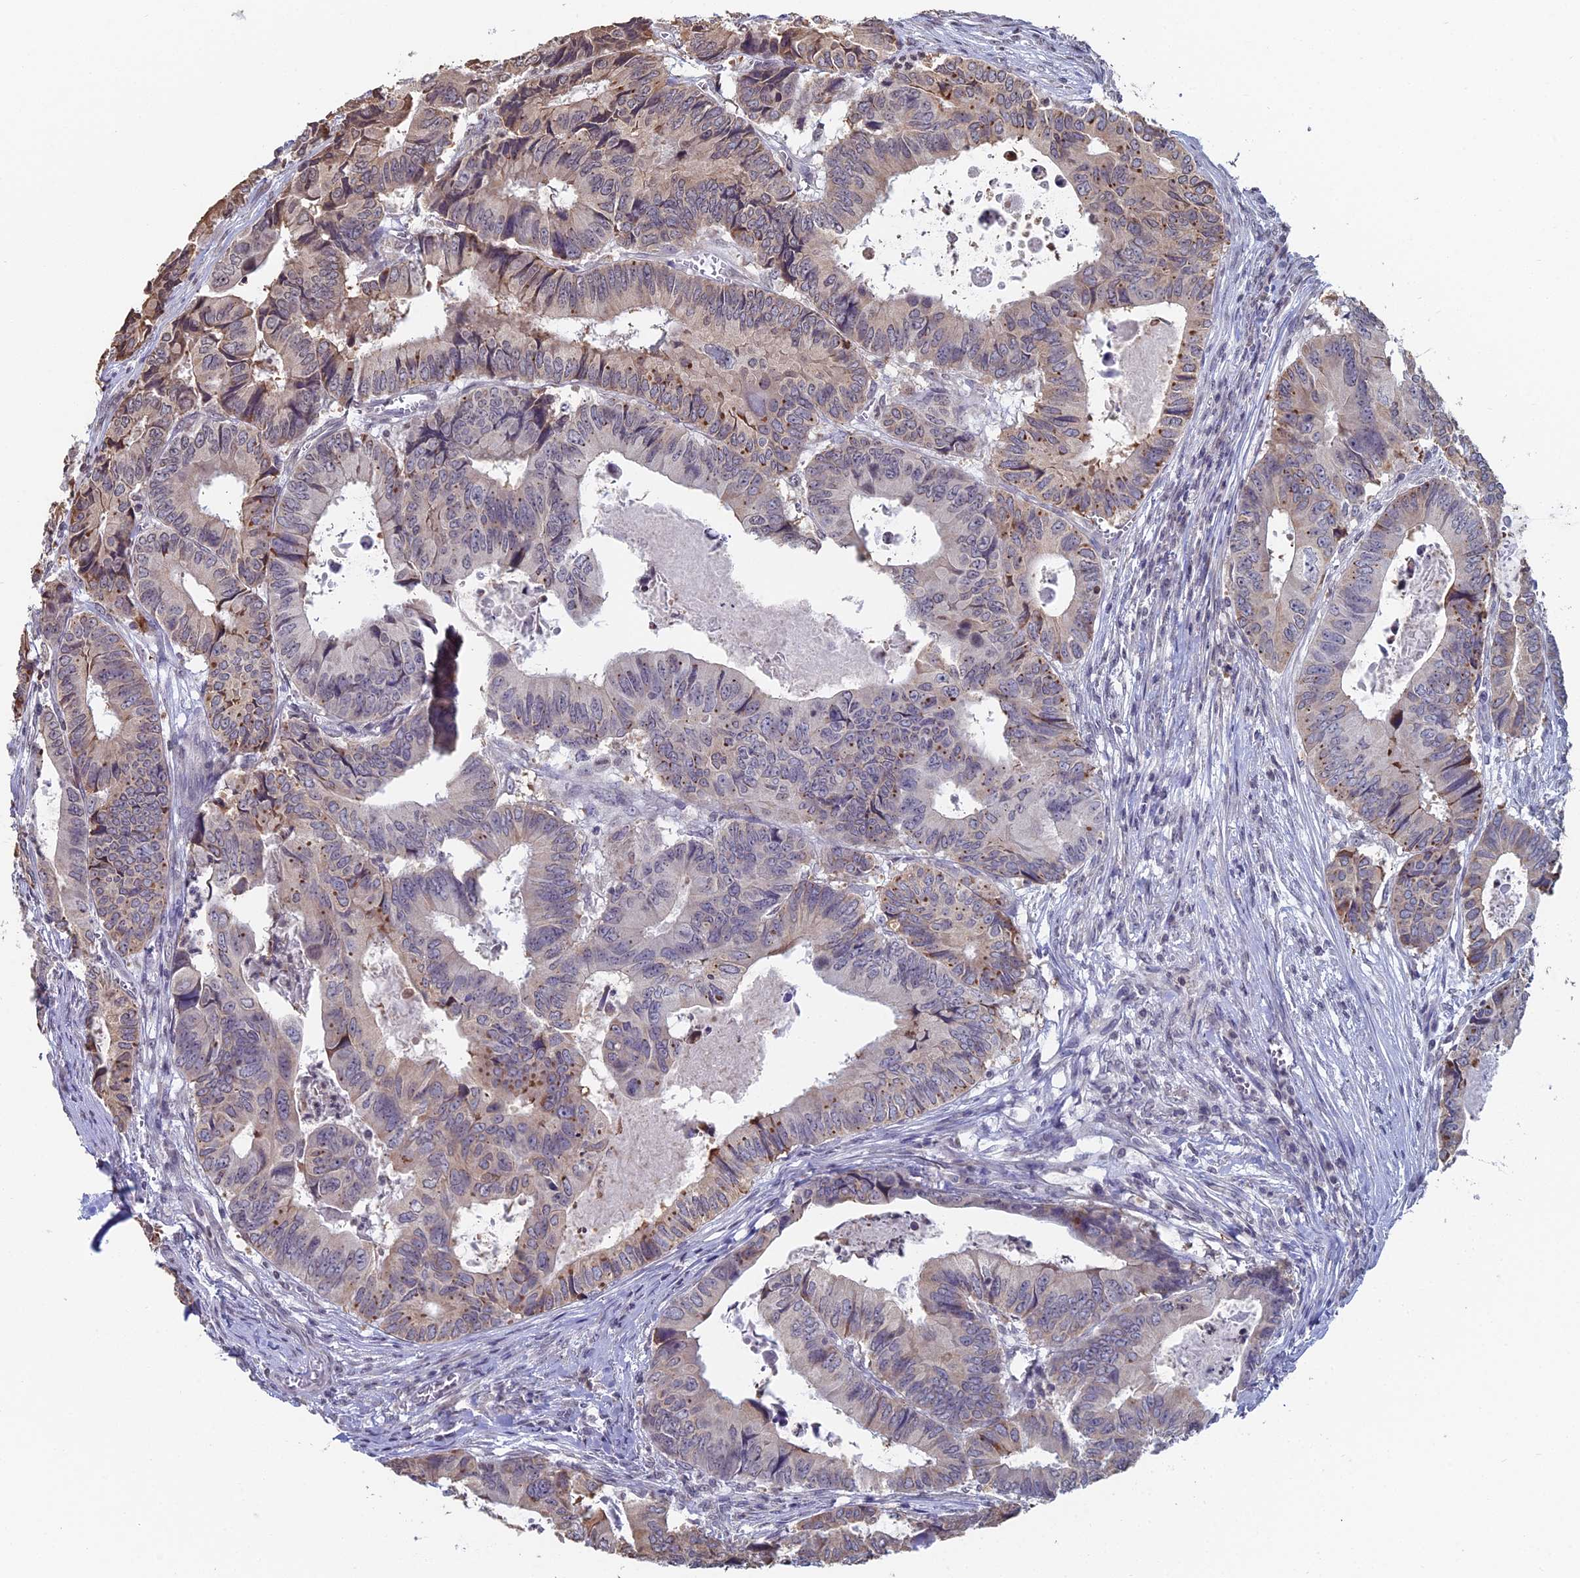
{"staining": {"intensity": "moderate", "quantity": "<25%", "location": "cytoplasmic/membranous"}, "tissue": "colorectal cancer", "cell_type": "Tumor cells", "image_type": "cancer", "snomed": [{"axis": "morphology", "description": "Adenocarcinoma, NOS"}, {"axis": "topography", "description": "Colon"}], "caption": "Brown immunohistochemical staining in human colorectal adenocarcinoma exhibits moderate cytoplasmic/membranous positivity in about <25% of tumor cells.", "gene": "PRR22", "patient": {"sex": "male", "age": 85}}